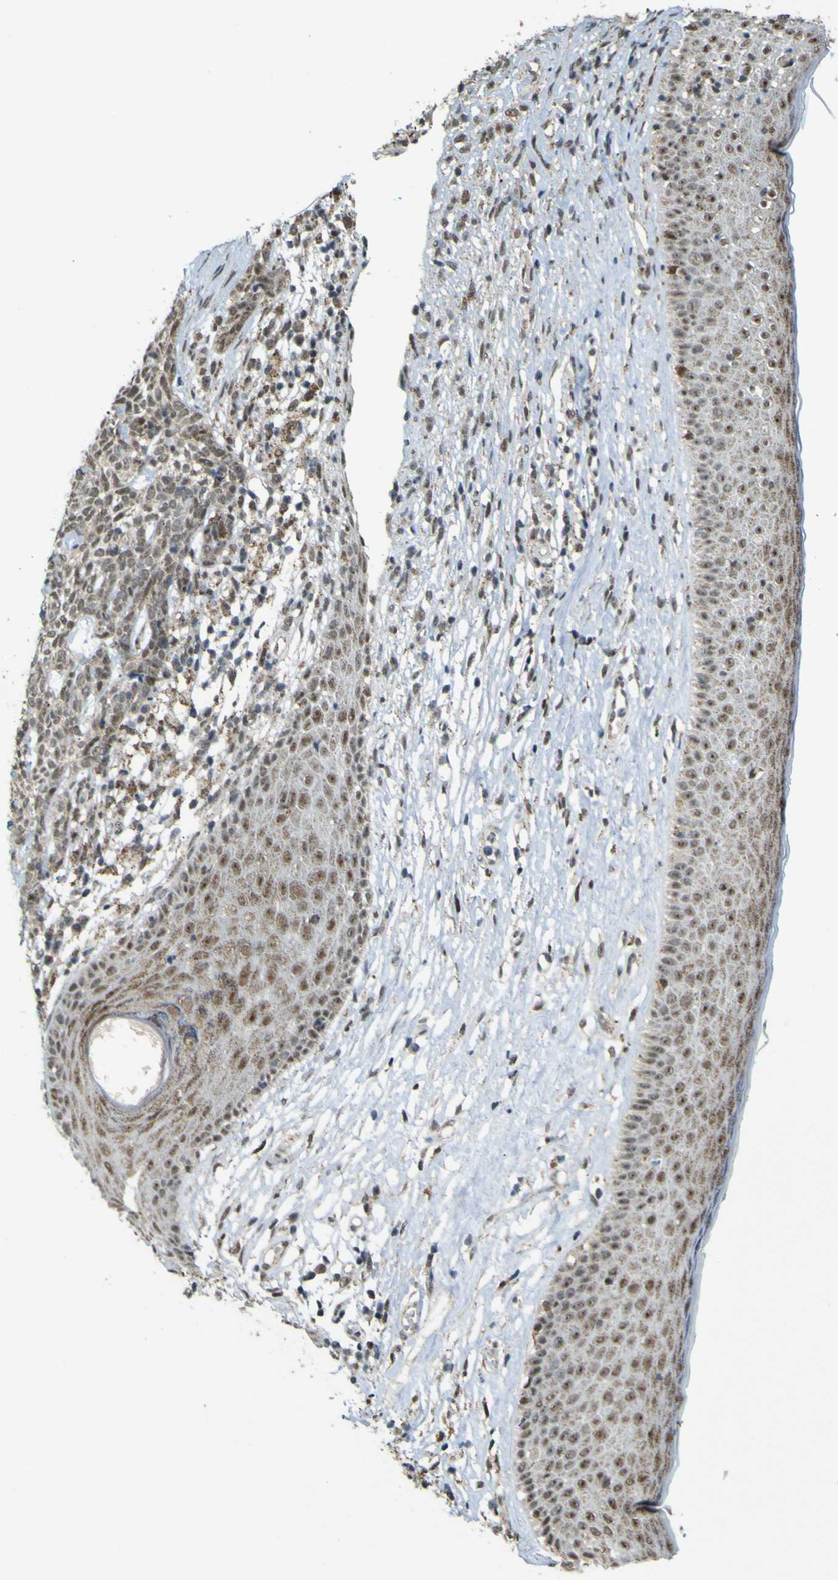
{"staining": {"intensity": "moderate", "quantity": ">75%", "location": "cytoplasmic/membranous,nuclear"}, "tissue": "skin cancer", "cell_type": "Tumor cells", "image_type": "cancer", "snomed": [{"axis": "morphology", "description": "Basal cell carcinoma"}, {"axis": "topography", "description": "Skin"}], "caption": "Moderate cytoplasmic/membranous and nuclear positivity for a protein is identified in approximately >75% of tumor cells of skin cancer using immunohistochemistry (IHC).", "gene": "ACBD5", "patient": {"sex": "female", "age": 84}}